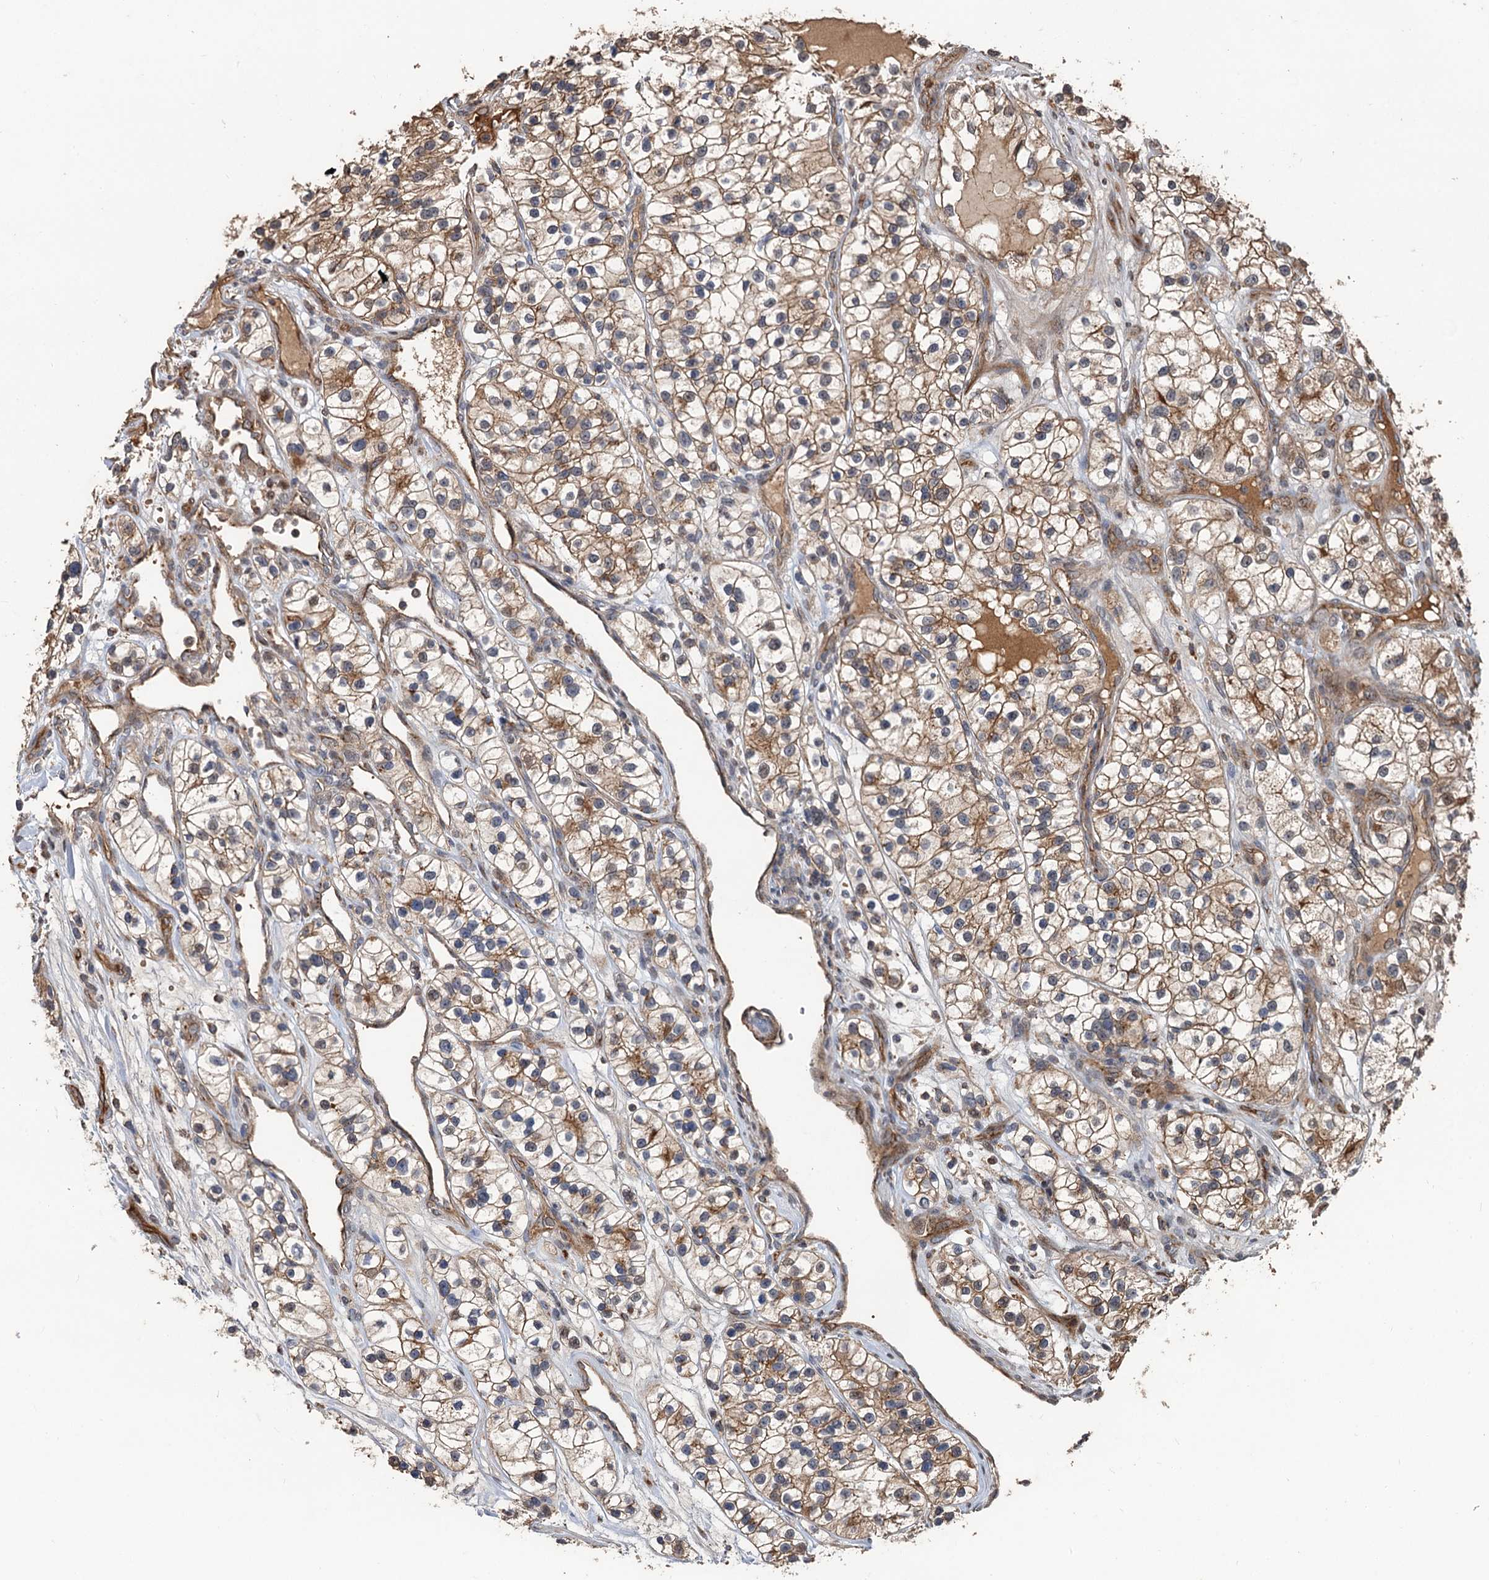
{"staining": {"intensity": "moderate", "quantity": "25%-75%", "location": "cytoplasmic/membranous"}, "tissue": "renal cancer", "cell_type": "Tumor cells", "image_type": "cancer", "snomed": [{"axis": "morphology", "description": "Adenocarcinoma, NOS"}, {"axis": "topography", "description": "Kidney"}], "caption": "The image shows staining of renal adenocarcinoma, revealing moderate cytoplasmic/membranous protein expression (brown color) within tumor cells.", "gene": "DEXI", "patient": {"sex": "female", "age": 57}}